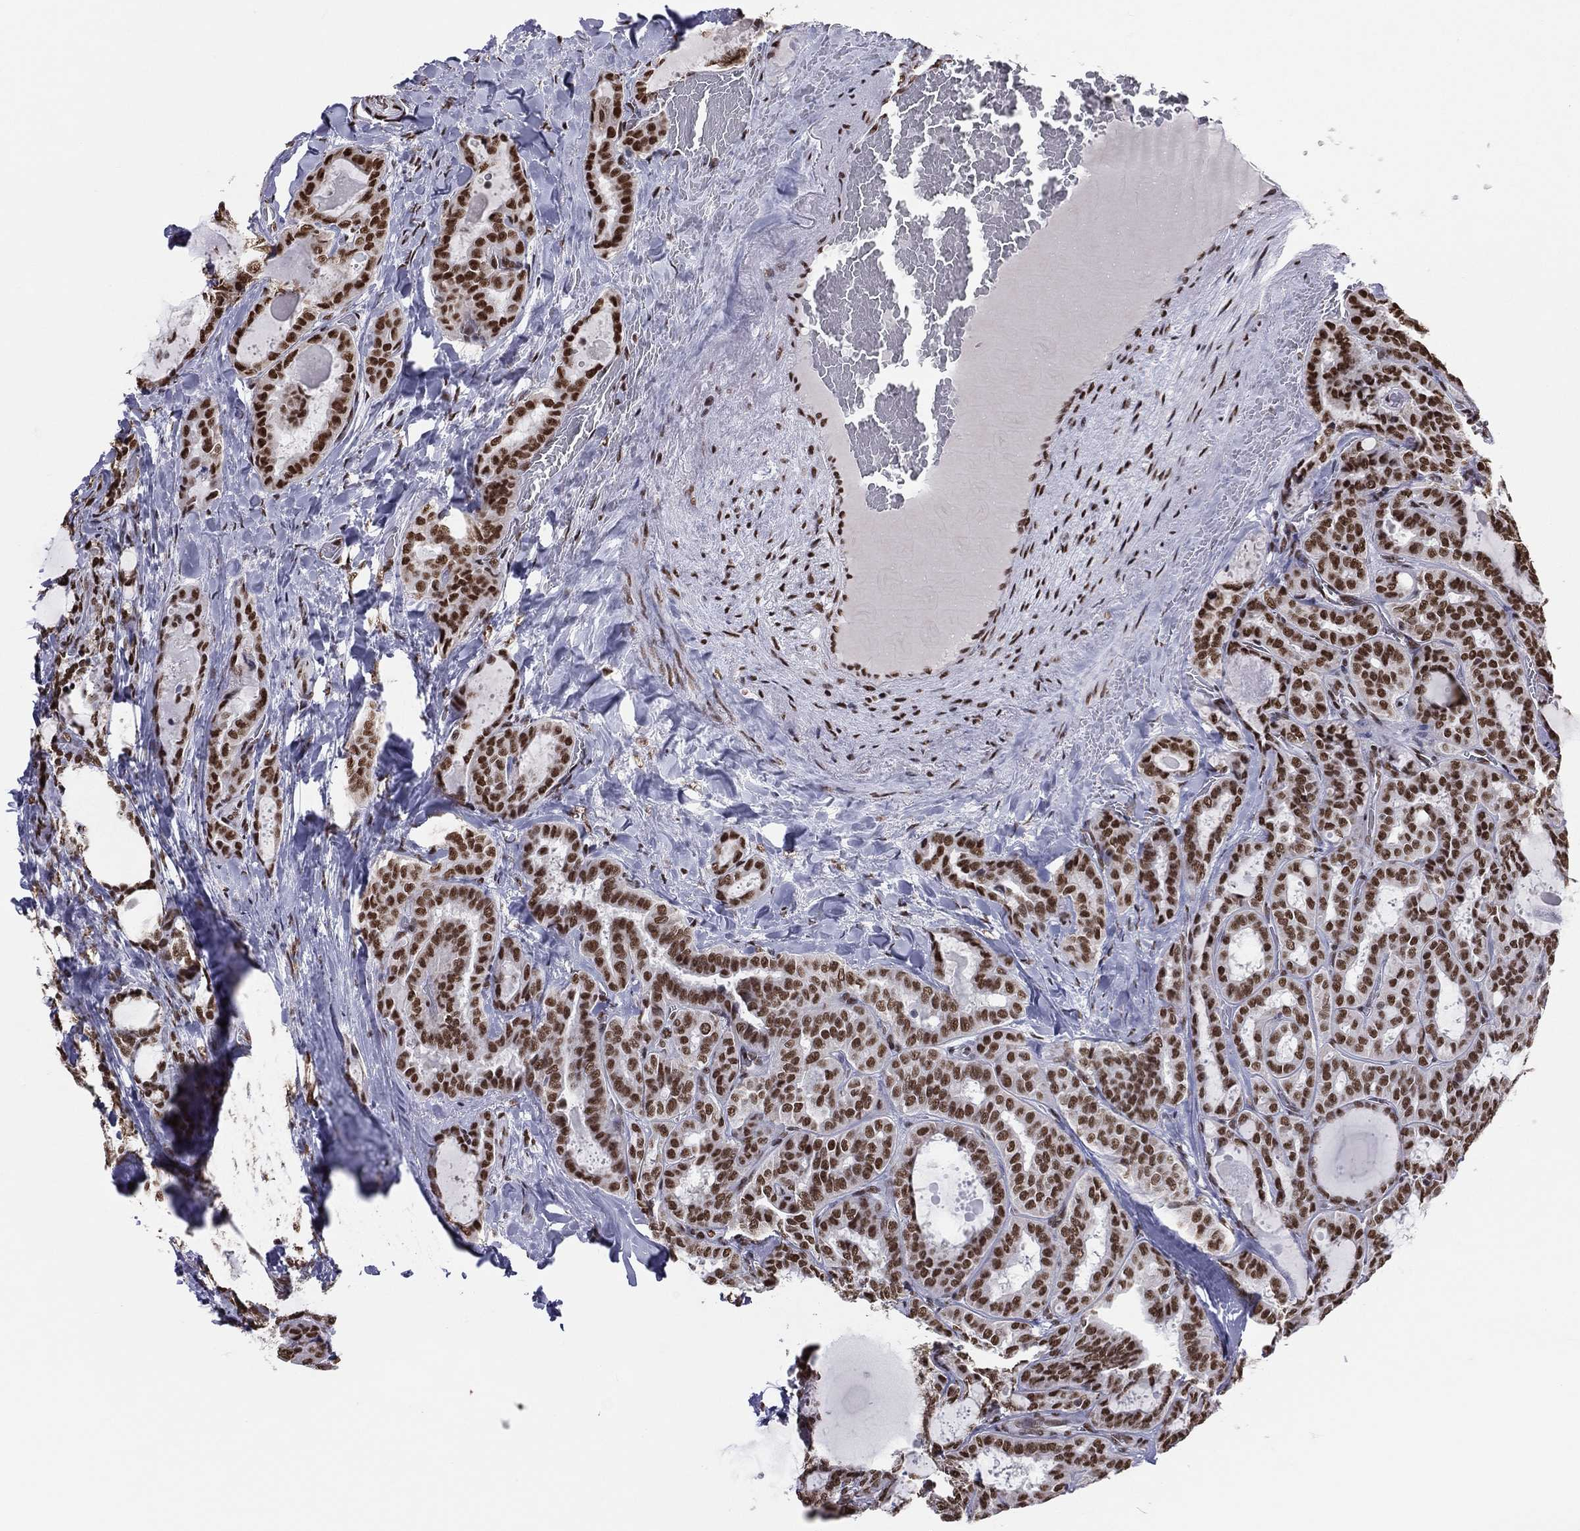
{"staining": {"intensity": "strong", "quantity": ">75%", "location": "nuclear"}, "tissue": "thyroid cancer", "cell_type": "Tumor cells", "image_type": "cancer", "snomed": [{"axis": "morphology", "description": "Papillary adenocarcinoma, NOS"}, {"axis": "topography", "description": "Thyroid gland"}], "caption": "This is a histology image of immunohistochemistry (IHC) staining of papillary adenocarcinoma (thyroid), which shows strong positivity in the nuclear of tumor cells.", "gene": "ZNF7", "patient": {"sex": "female", "age": 39}}